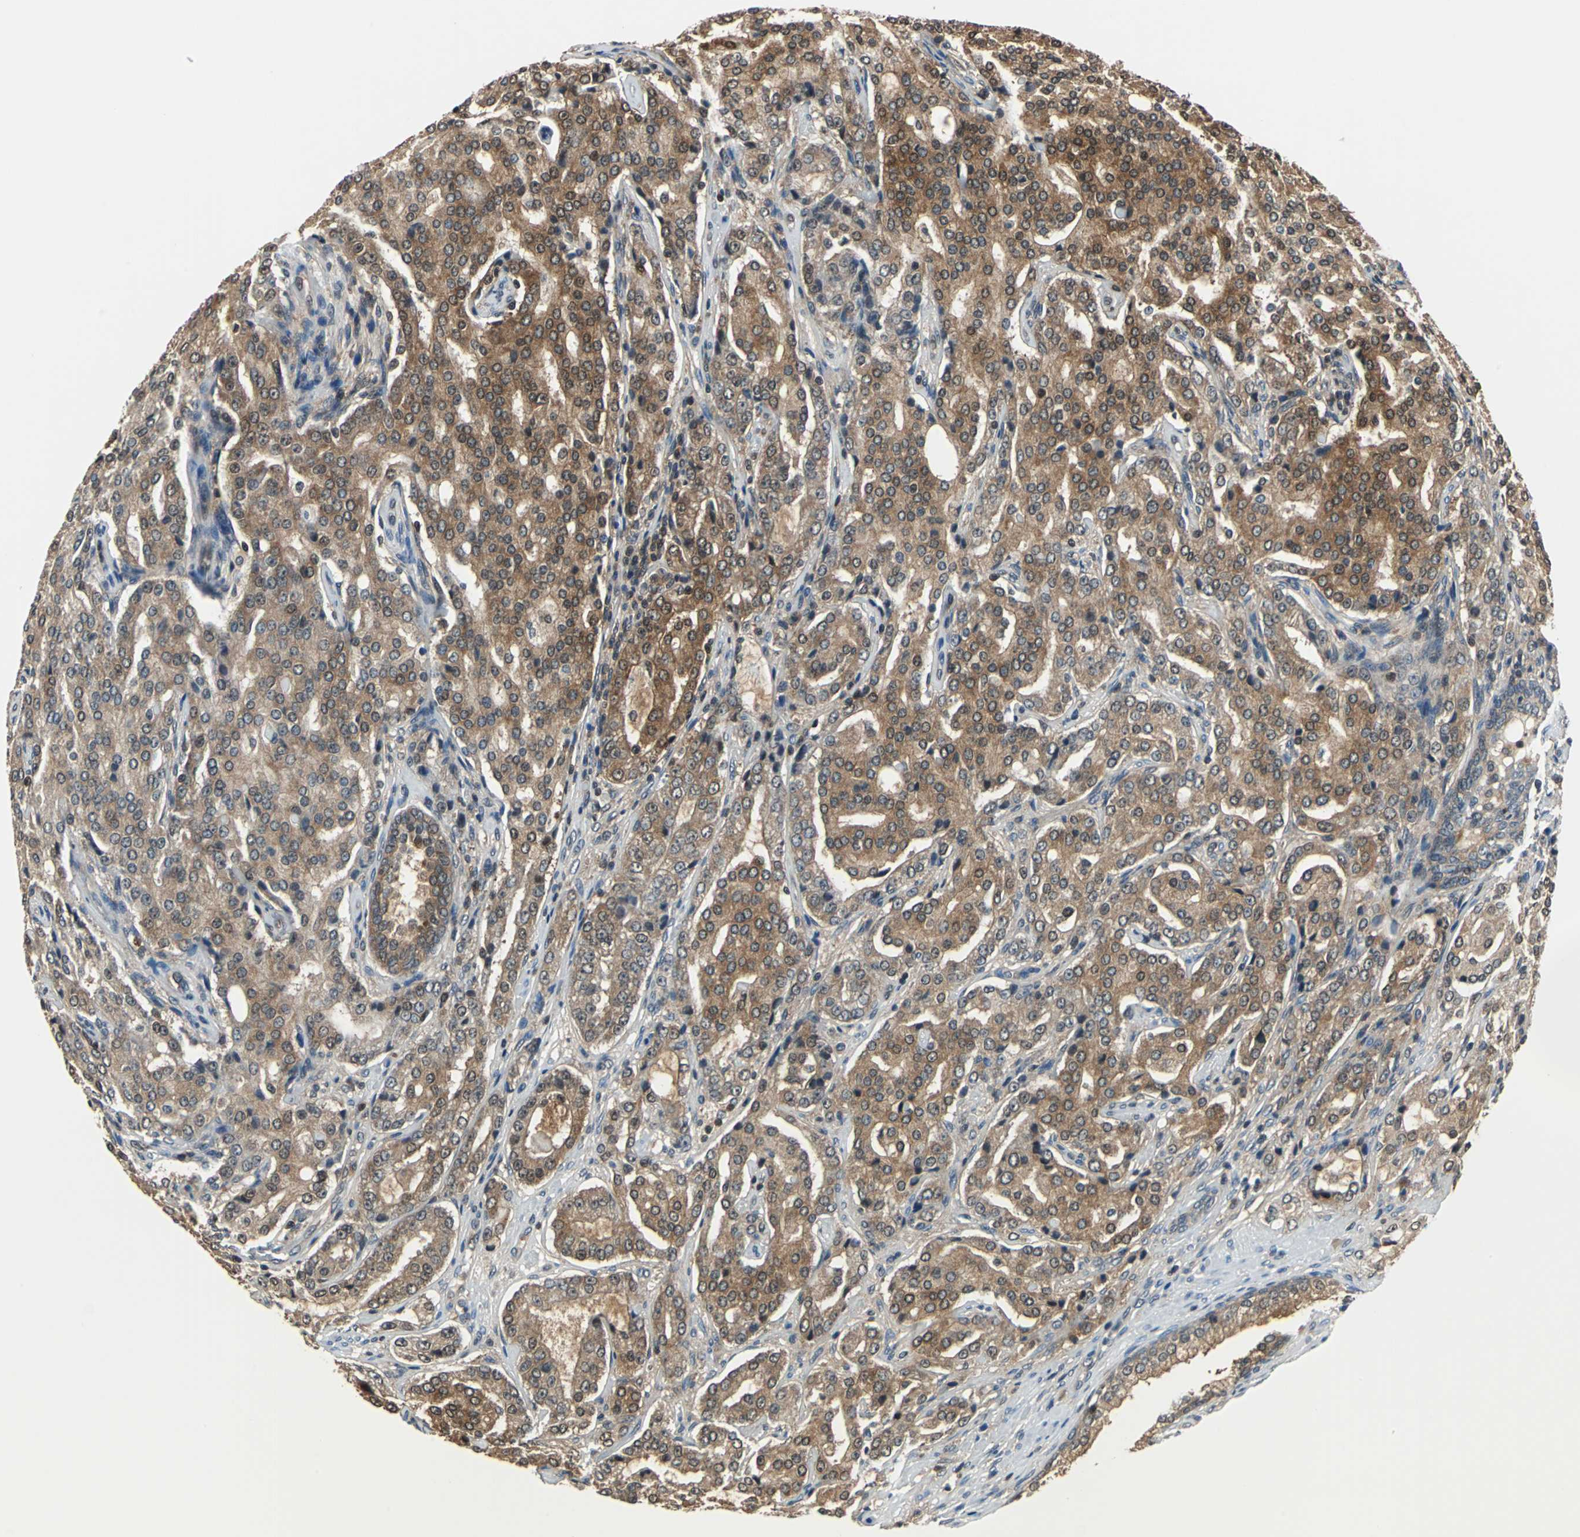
{"staining": {"intensity": "strong", "quantity": ">75%", "location": "cytoplasmic/membranous"}, "tissue": "prostate cancer", "cell_type": "Tumor cells", "image_type": "cancer", "snomed": [{"axis": "morphology", "description": "Adenocarcinoma, High grade"}, {"axis": "topography", "description": "Prostate"}], "caption": "DAB (3,3'-diaminobenzidine) immunohistochemical staining of prostate cancer (high-grade adenocarcinoma) reveals strong cytoplasmic/membranous protein staining in approximately >75% of tumor cells.", "gene": "PSME1", "patient": {"sex": "male", "age": 72}}